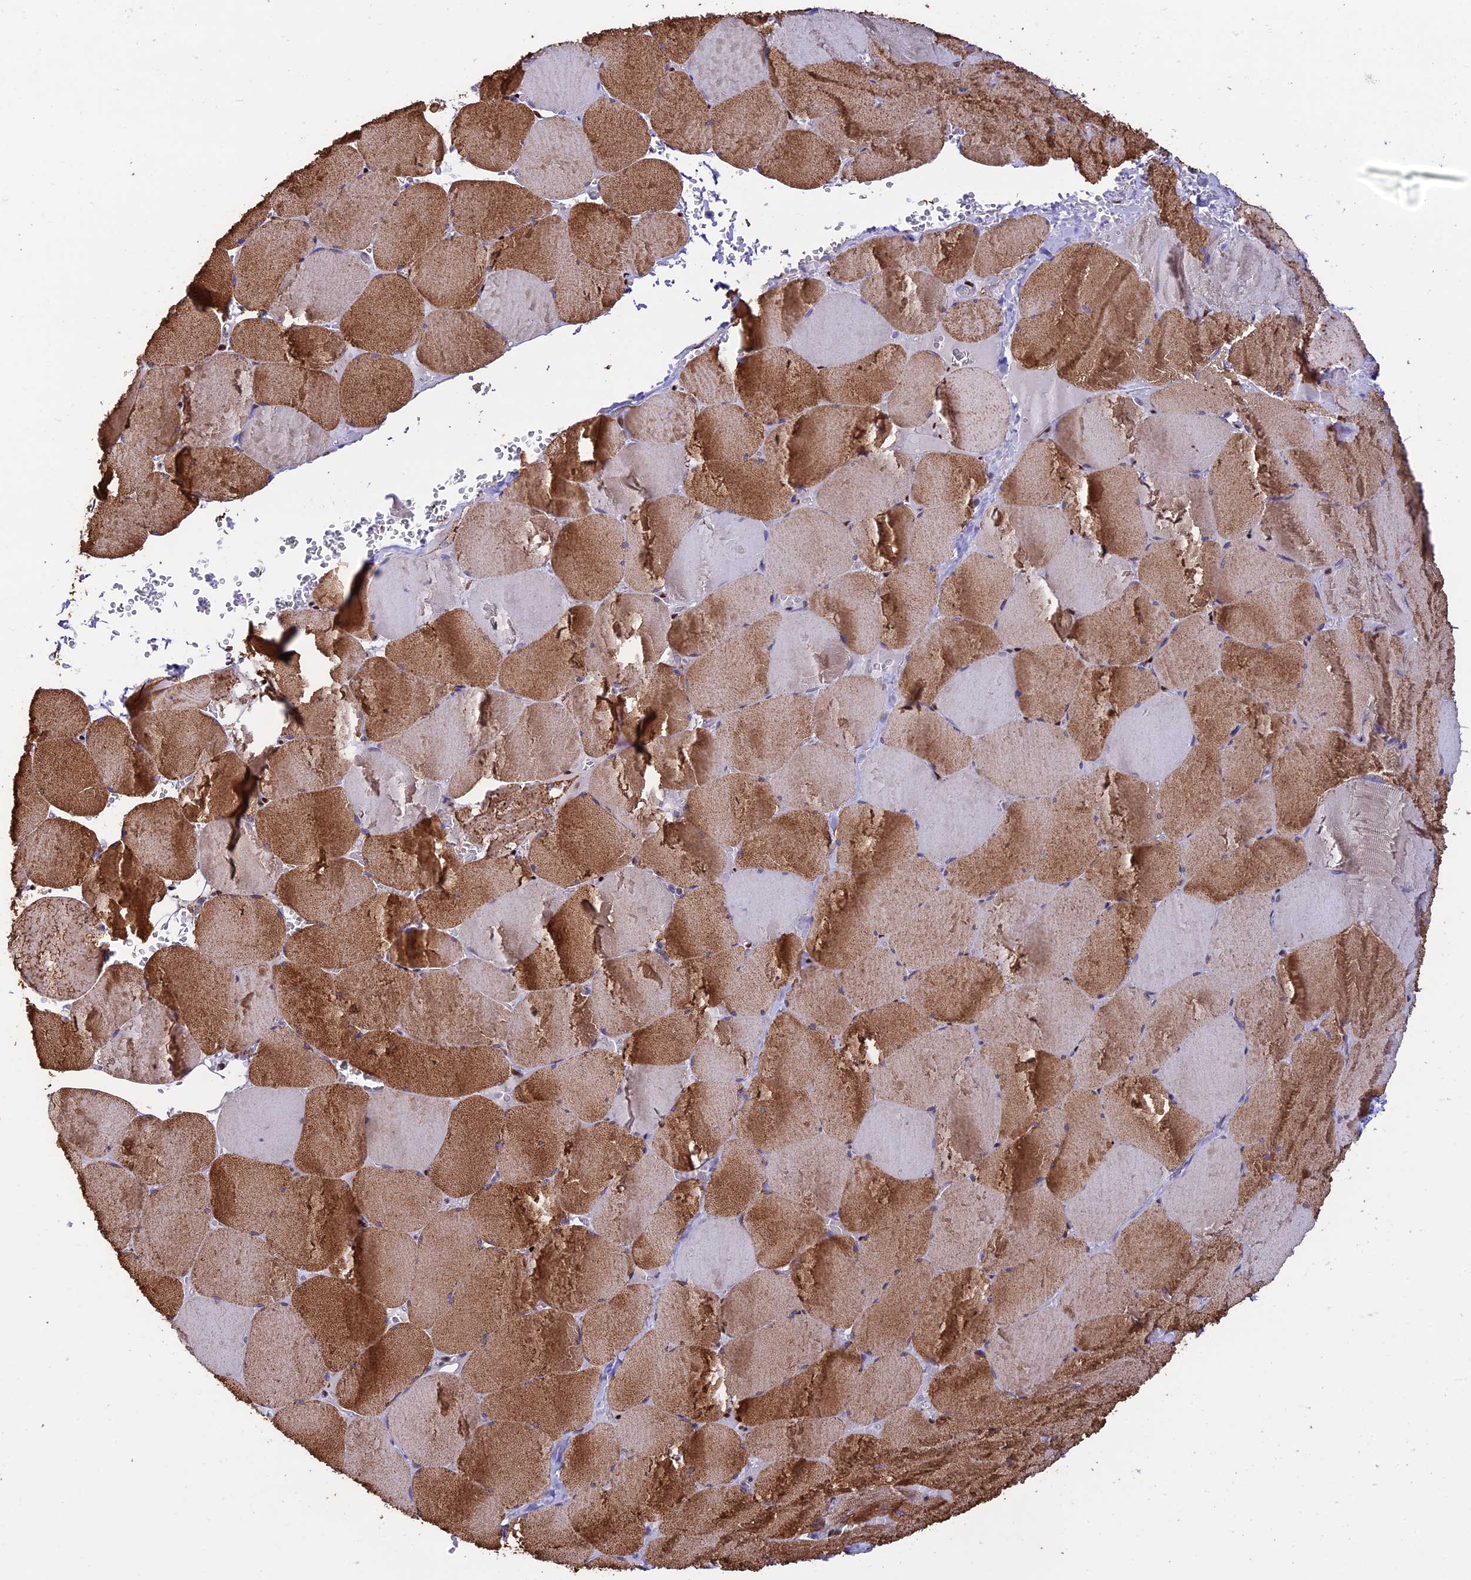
{"staining": {"intensity": "moderate", "quantity": ">75%", "location": "cytoplasmic/membranous"}, "tissue": "skeletal muscle", "cell_type": "Myocytes", "image_type": "normal", "snomed": [{"axis": "morphology", "description": "Normal tissue, NOS"}, {"axis": "topography", "description": "Skeletal muscle"}, {"axis": "topography", "description": "Head-Neck"}], "caption": "IHC histopathology image of unremarkable skeletal muscle: skeletal muscle stained using immunohistochemistry (IHC) shows medium levels of moderate protein expression localized specifically in the cytoplasmic/membranous of myocytes, appearing as a cytoplasmic/membranous brown color.", "gene": "HIC1", "patient": {"sex": "male", "age": 66}}